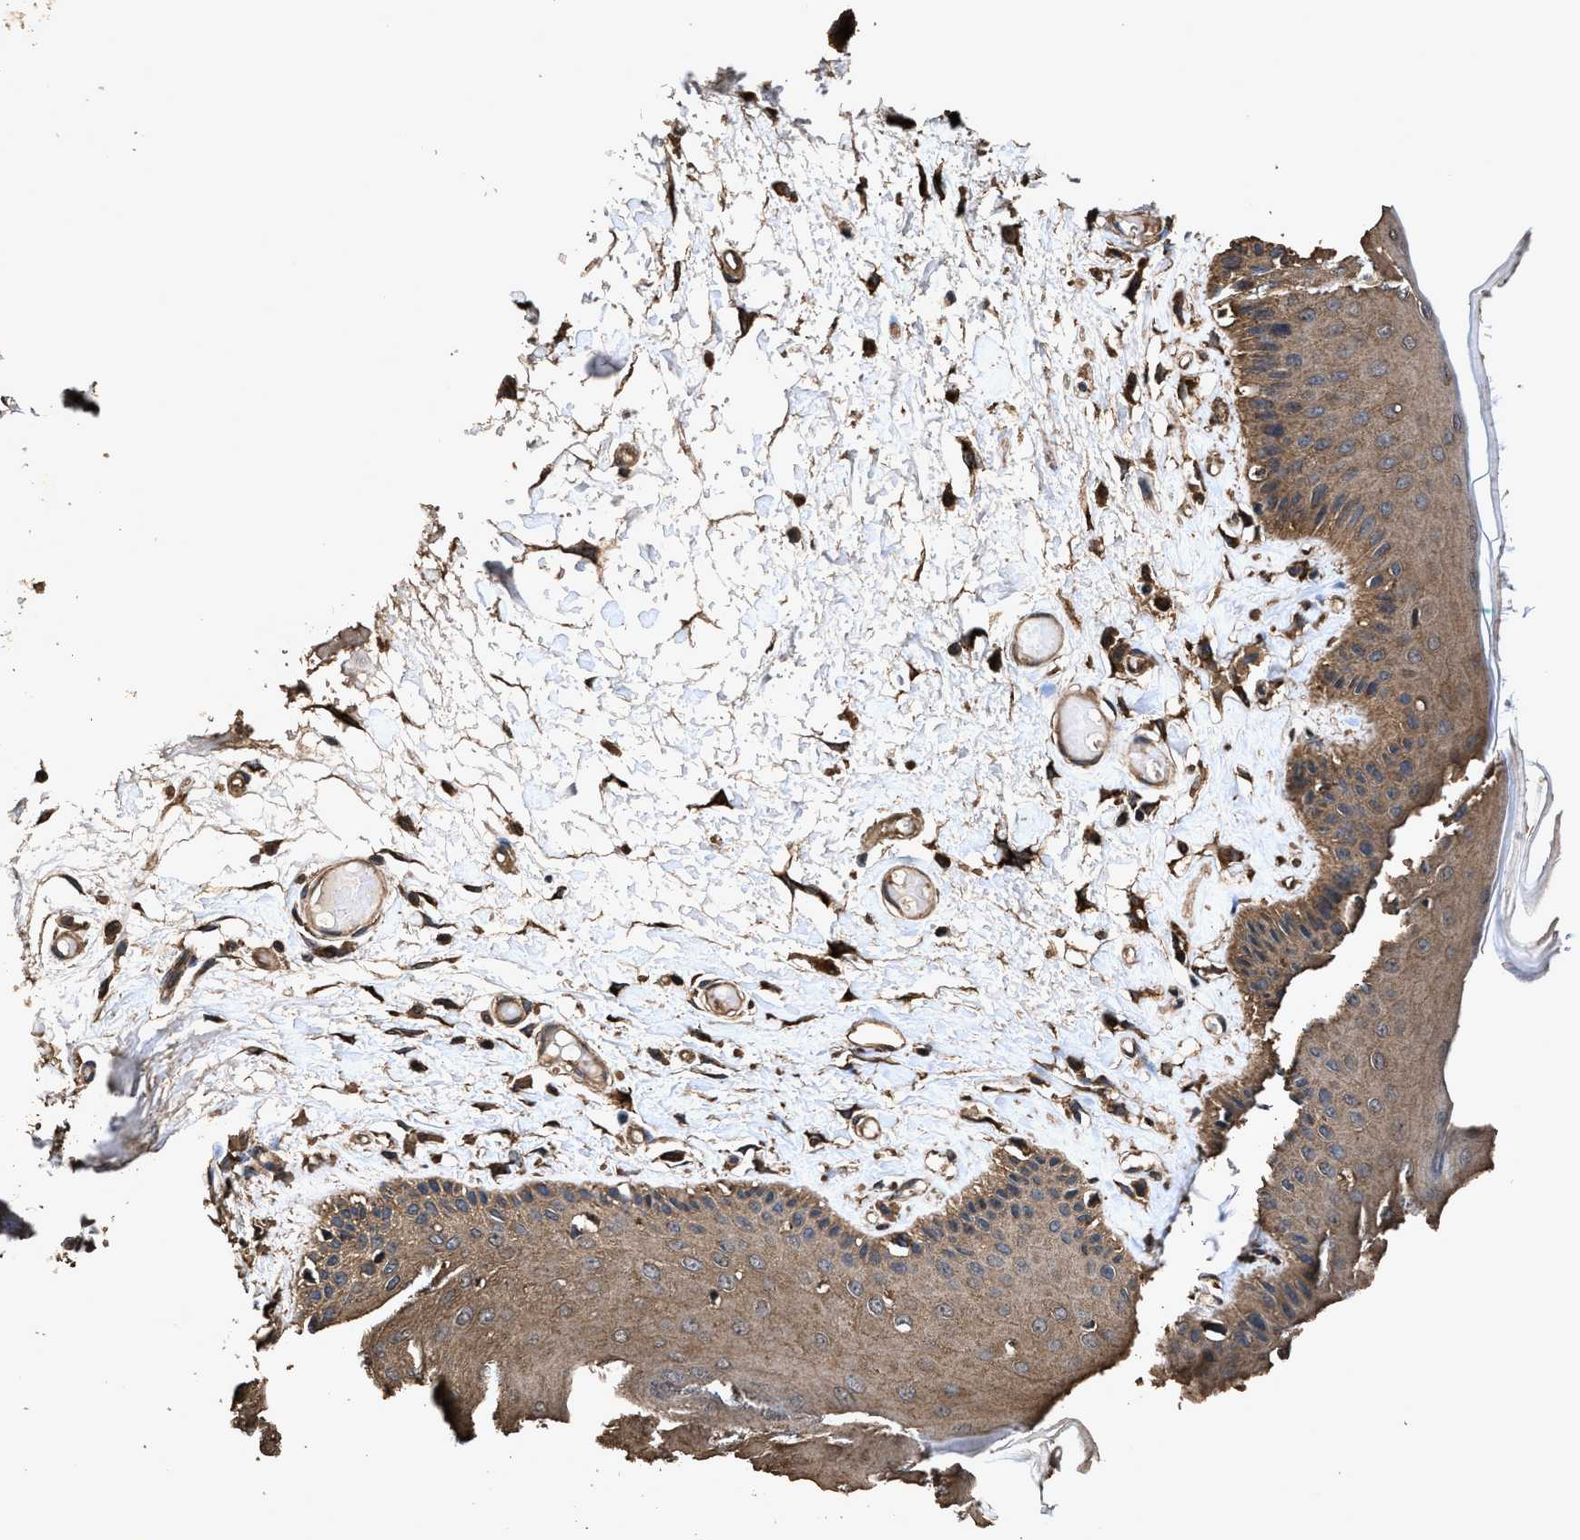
{"staining": {"intensity": "moderate", "quantity": ">75%", "location": "cytoplasmic/membranous"}, "tissue": "skin", "cell_type": "Epidermal cells", "image_type": "normal", "snomed": [{"axis": "morphology", "description": "Normal tissue, NOS"}, {"axis": "topography", "description": "Vulva"}], "caption": "The immunohistochemical stain shows moderate cytoplasmic/membranous staining in epidermal cells of unremarkable skin. The staining was performed using DAB (3,3'-diaminobenzidine) to visualize the protein expression in brown, while the nuclei were stained in blue with hematoxylin (Magnification: 20x).", "gene": "ZMYND19", "patient": {"sex": "female", "age": 73}}